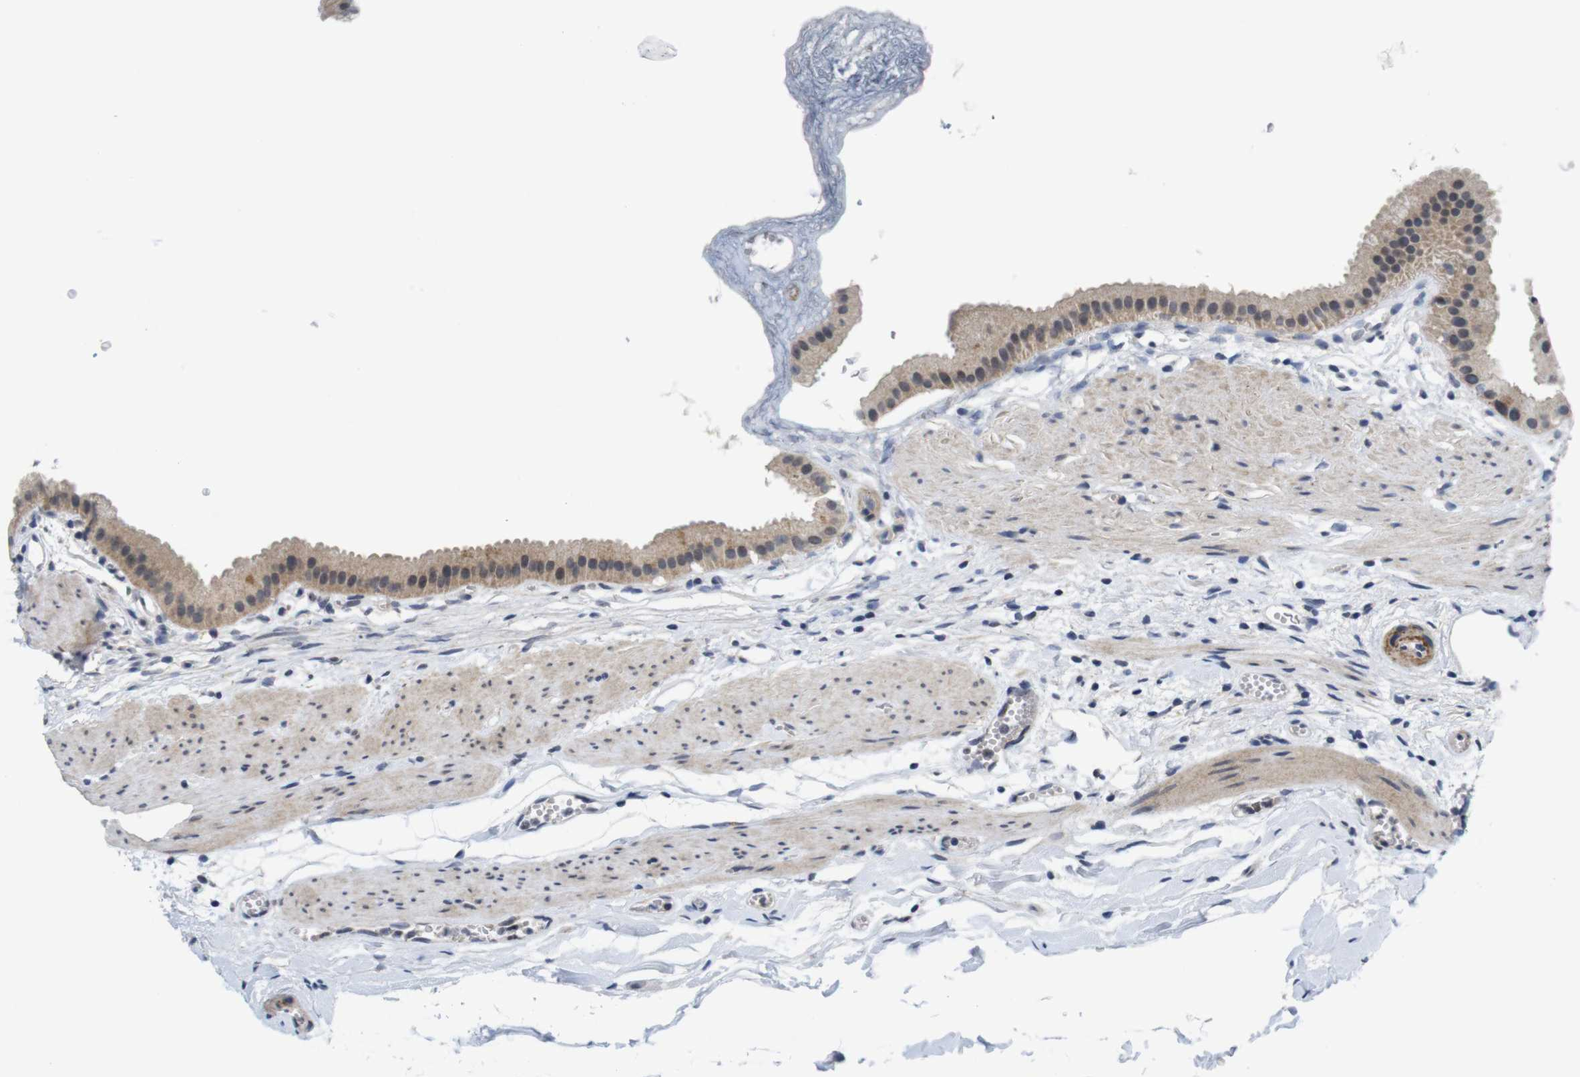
{"staining": {"intensity": "moderate", "quantity": ">75%", "location": "cytoplasmic/membranous"}, "tissue": "gallbladder", "cell_type": "Glandular cells", "image_type": "normal", "snomed": [{"axis": "morphology", "description": "Normal tissue, NOS"}, {"axis": "topography", "description": "Gallbladder"}], "caption": "The histopathology image exhibits immunohistochemical staining of unremarkable gallbladder. There is moderate cytoplasmic/membranous positivity is seen in approximately >75% of glandular cells. The protein is stained brown, and the nuclei are stained in blue (DAB IHC with brightfield microscopy, high magnification).", "gene": "SKP2", "patient": {"sex": "female", "age": 64}}